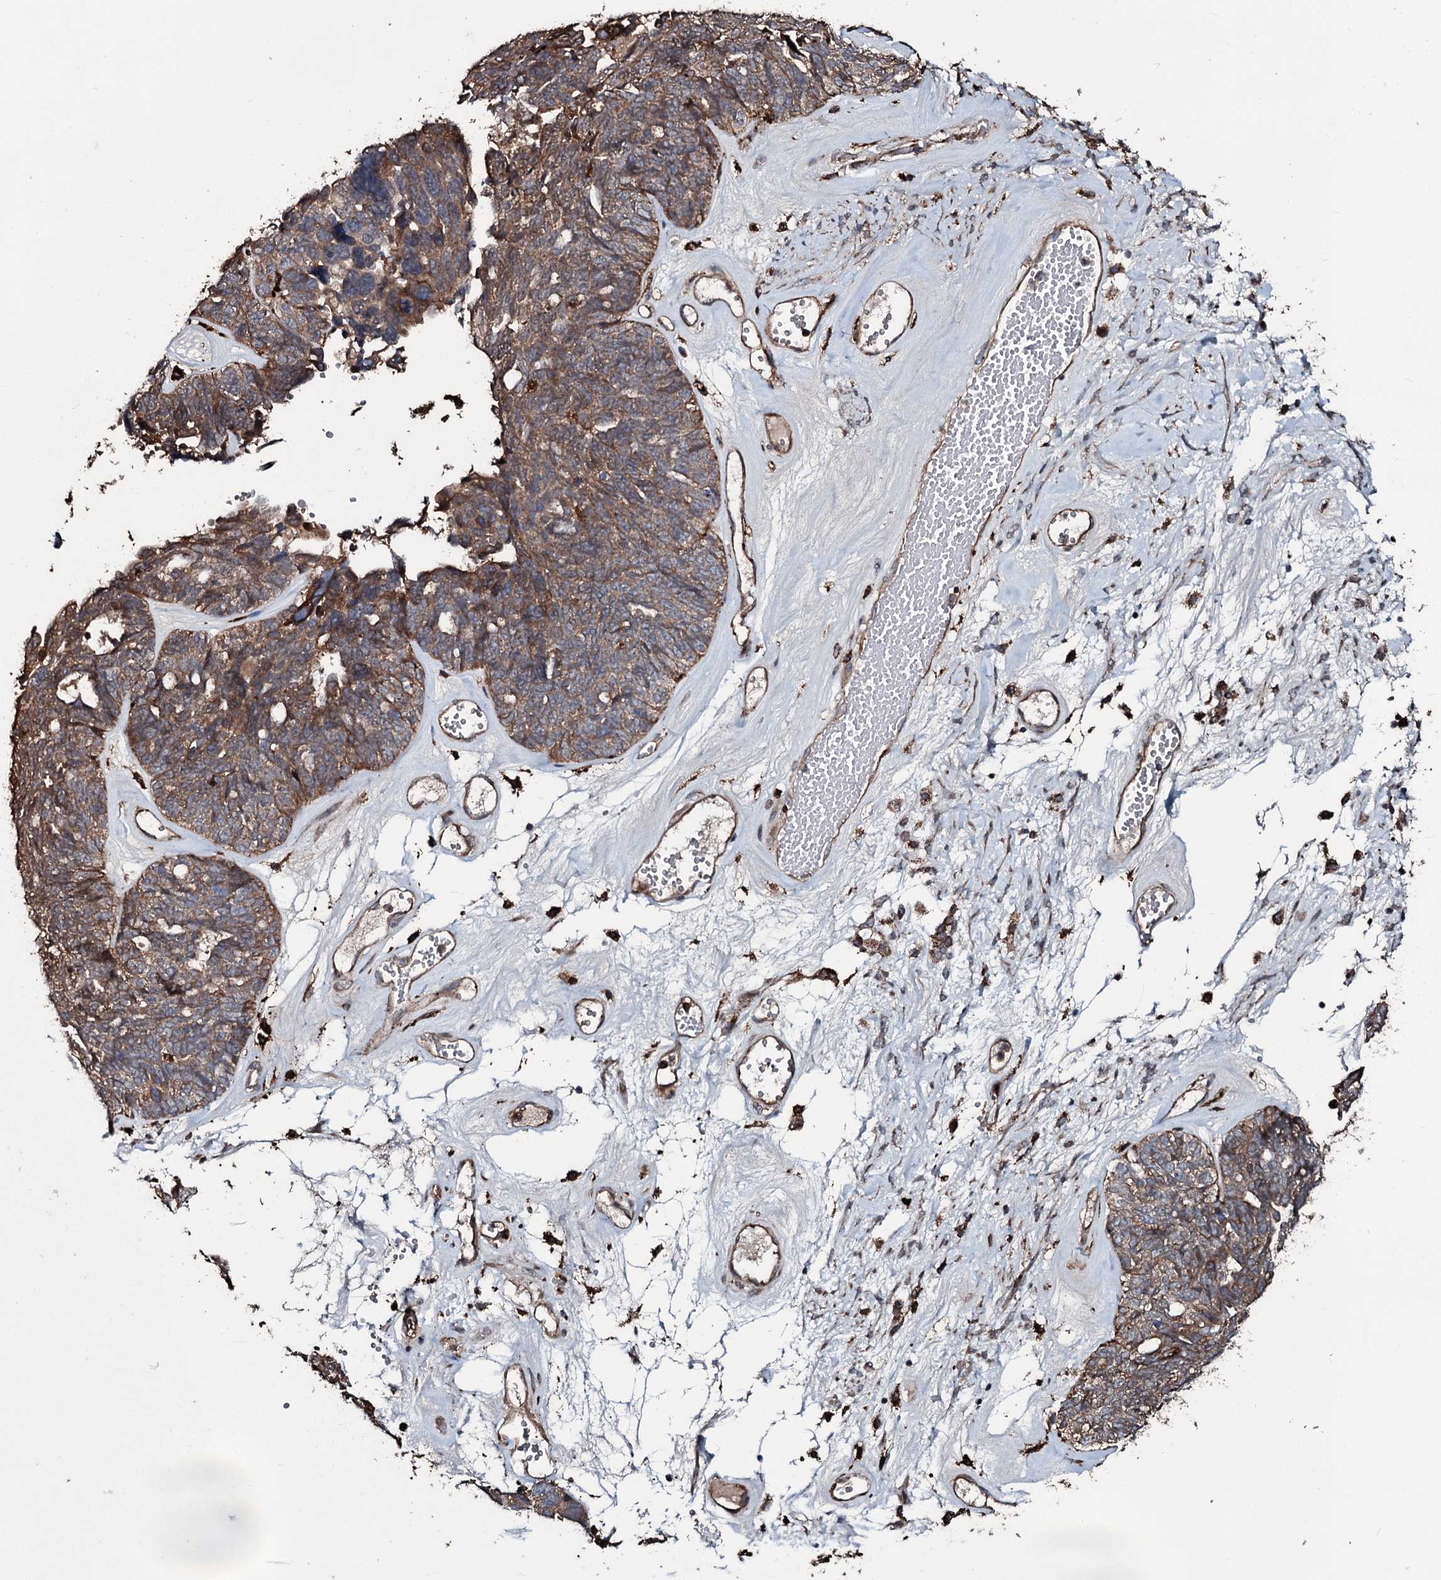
{"staining": {"intensity": "moderate", "quantity": ">75%", "location": "cytoplasmic/membranous"}, "tissue": "ovarian cancer", "cell_type": "Tumor cells", "image_type": "cancer", "snomed": [{"axis": "morphology", "description": "Cystadenocarcinoma, serous, NOS"}, {"axis": "topography", "description": "Ovary"}], "caption": "There is medium levels of moderate cytoplasmic/membranous positivity in tumor cells of ovarian cancer (serous cystadenocarcinoma), as demonstrated by immunohistochemical staining (brown color).", "gene": "TPGS2", "patient": {"sex": "female", "age": 79}}